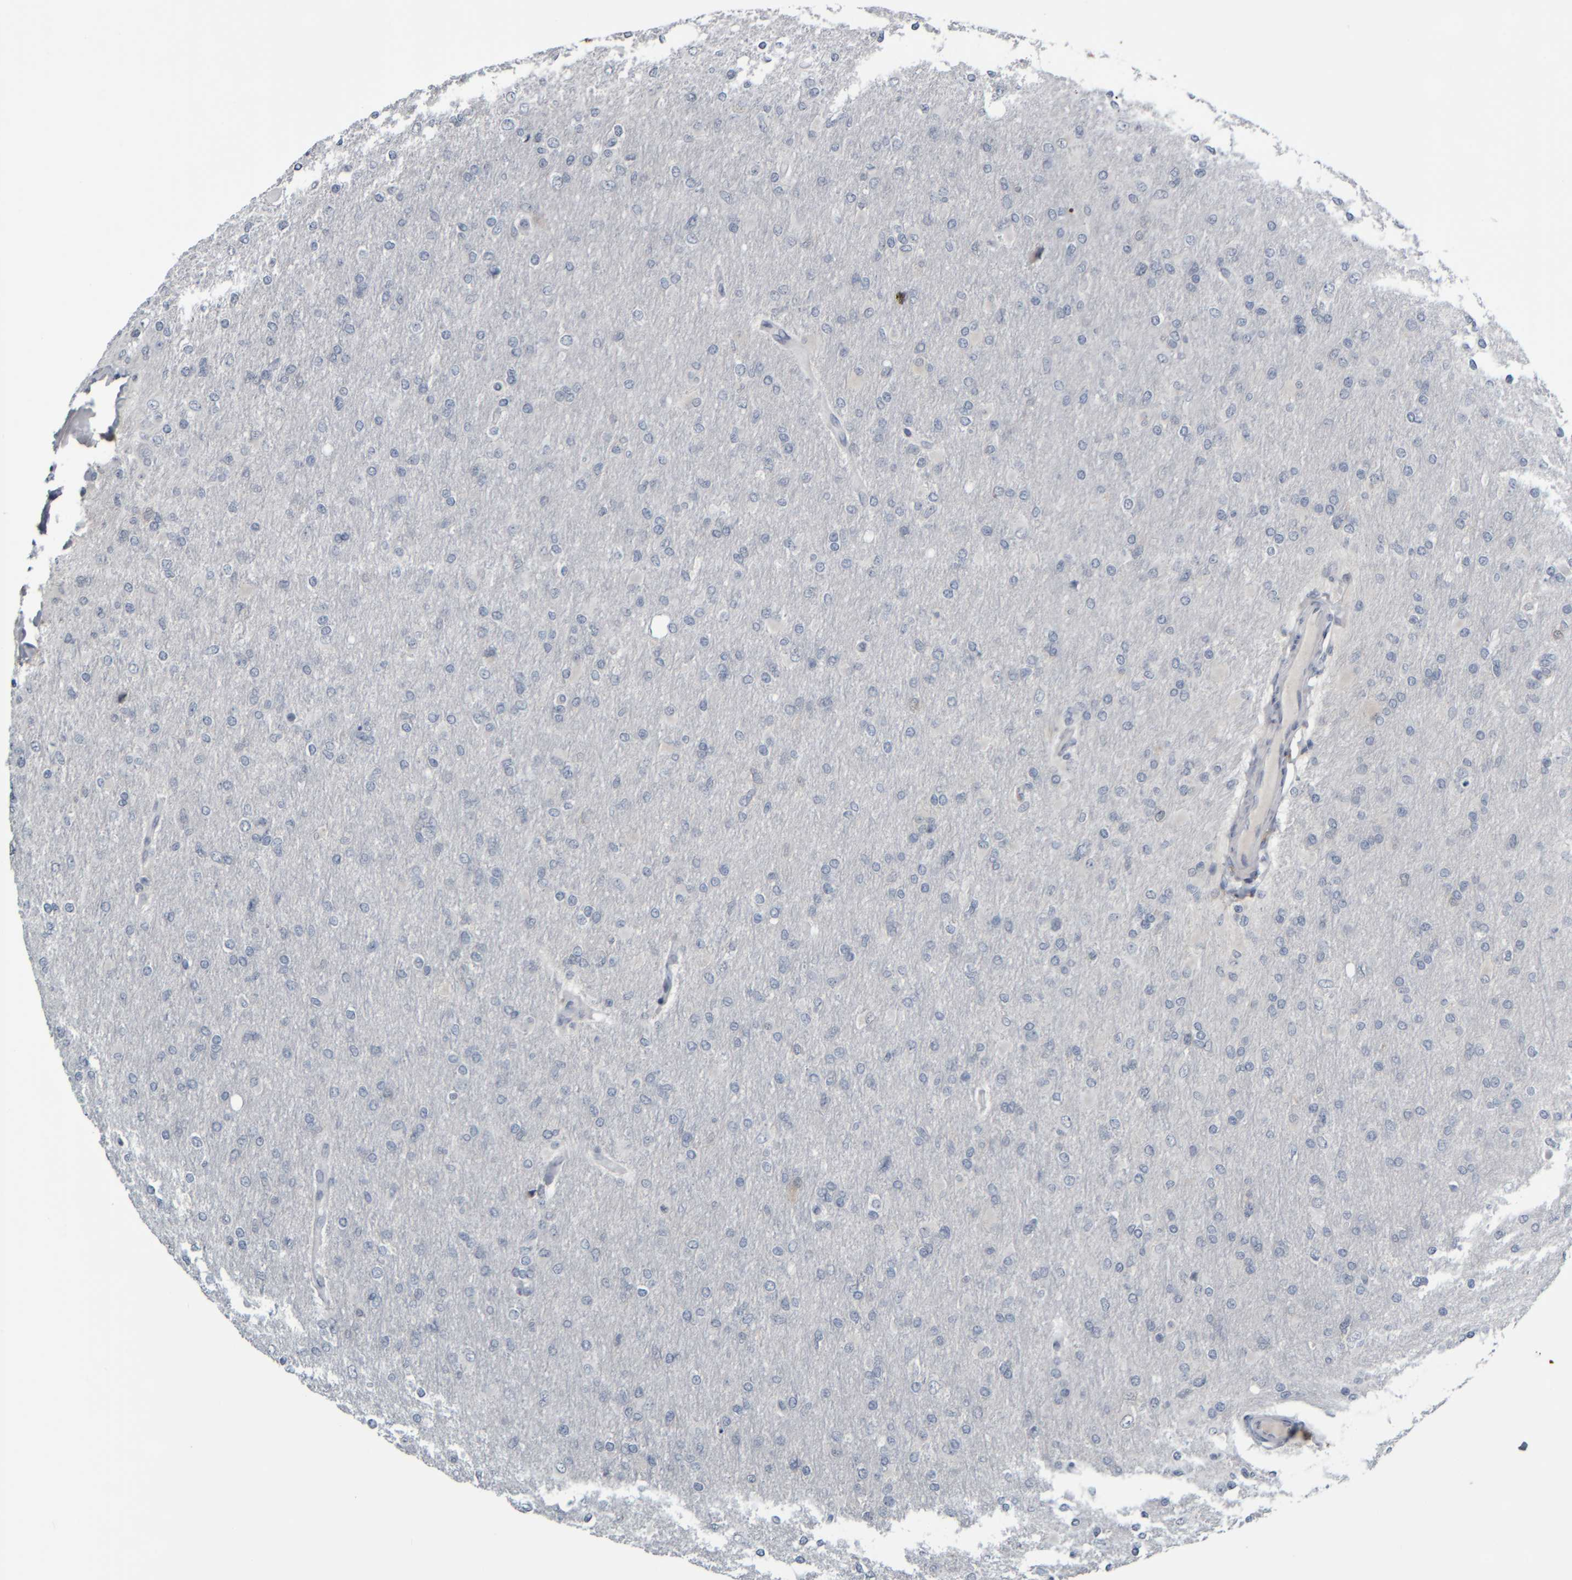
{"staining": {"intensity": "negative", "quantity": "none", "location": "none"}, "tissue": "glioma", "cell_type": "Tumor cells", "image_type": "cancer", "snomed": [{"axis": "morphology", "description": "Glioma, malignant, High grade"}, {"axis": "topography", "description": "Cerebral cortex"}], "caption": "This is a photomicrograph of IHC staining of high-grade glioma (malignant), which shows no positivity in tumor cells.", "gene": "COL14A1", "patient": {"sex": "female", "age": 36}}